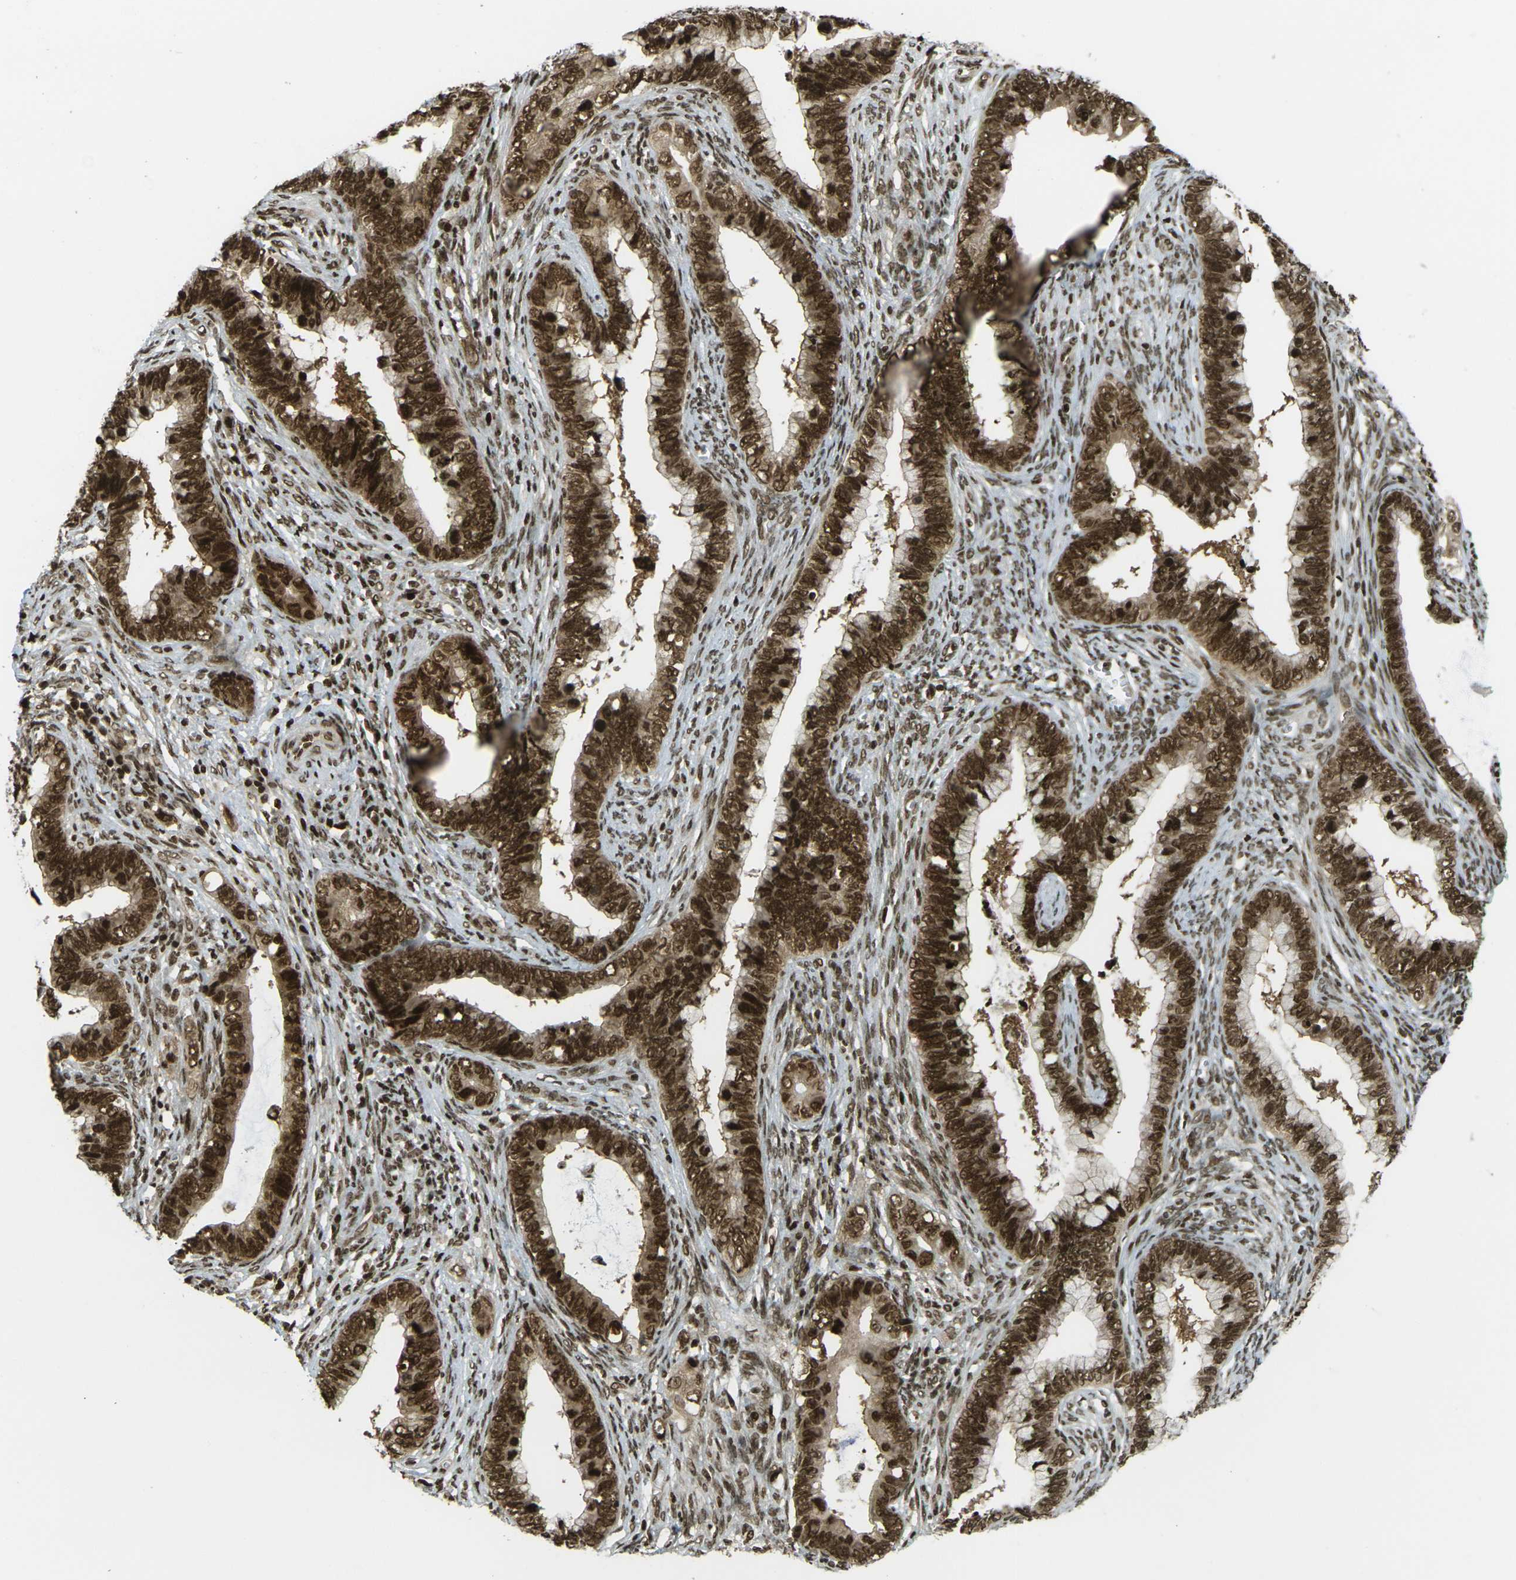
{"staining": {"intensity": "strong", "quantity": ">75%", "location": "cytoplasmic/membranous,nuclear"}, "tissue": "cervical cancer", "cell_type": "Tumor cells", "image_type": "cancer", "snomed": [{"axis": "morphology", "description": "Adenocarcinoma, NOS"}, {"axis": "topography", "description": "Cervix"}], "caption": "Tumor cells reveal strong cytoplasmic/membranous and nuclear expression in about >75% of cells in cervical cancer (adenocarcinoma).", "gene": "RUVBL2", "patient": {"sex": "female", "age": 44}}